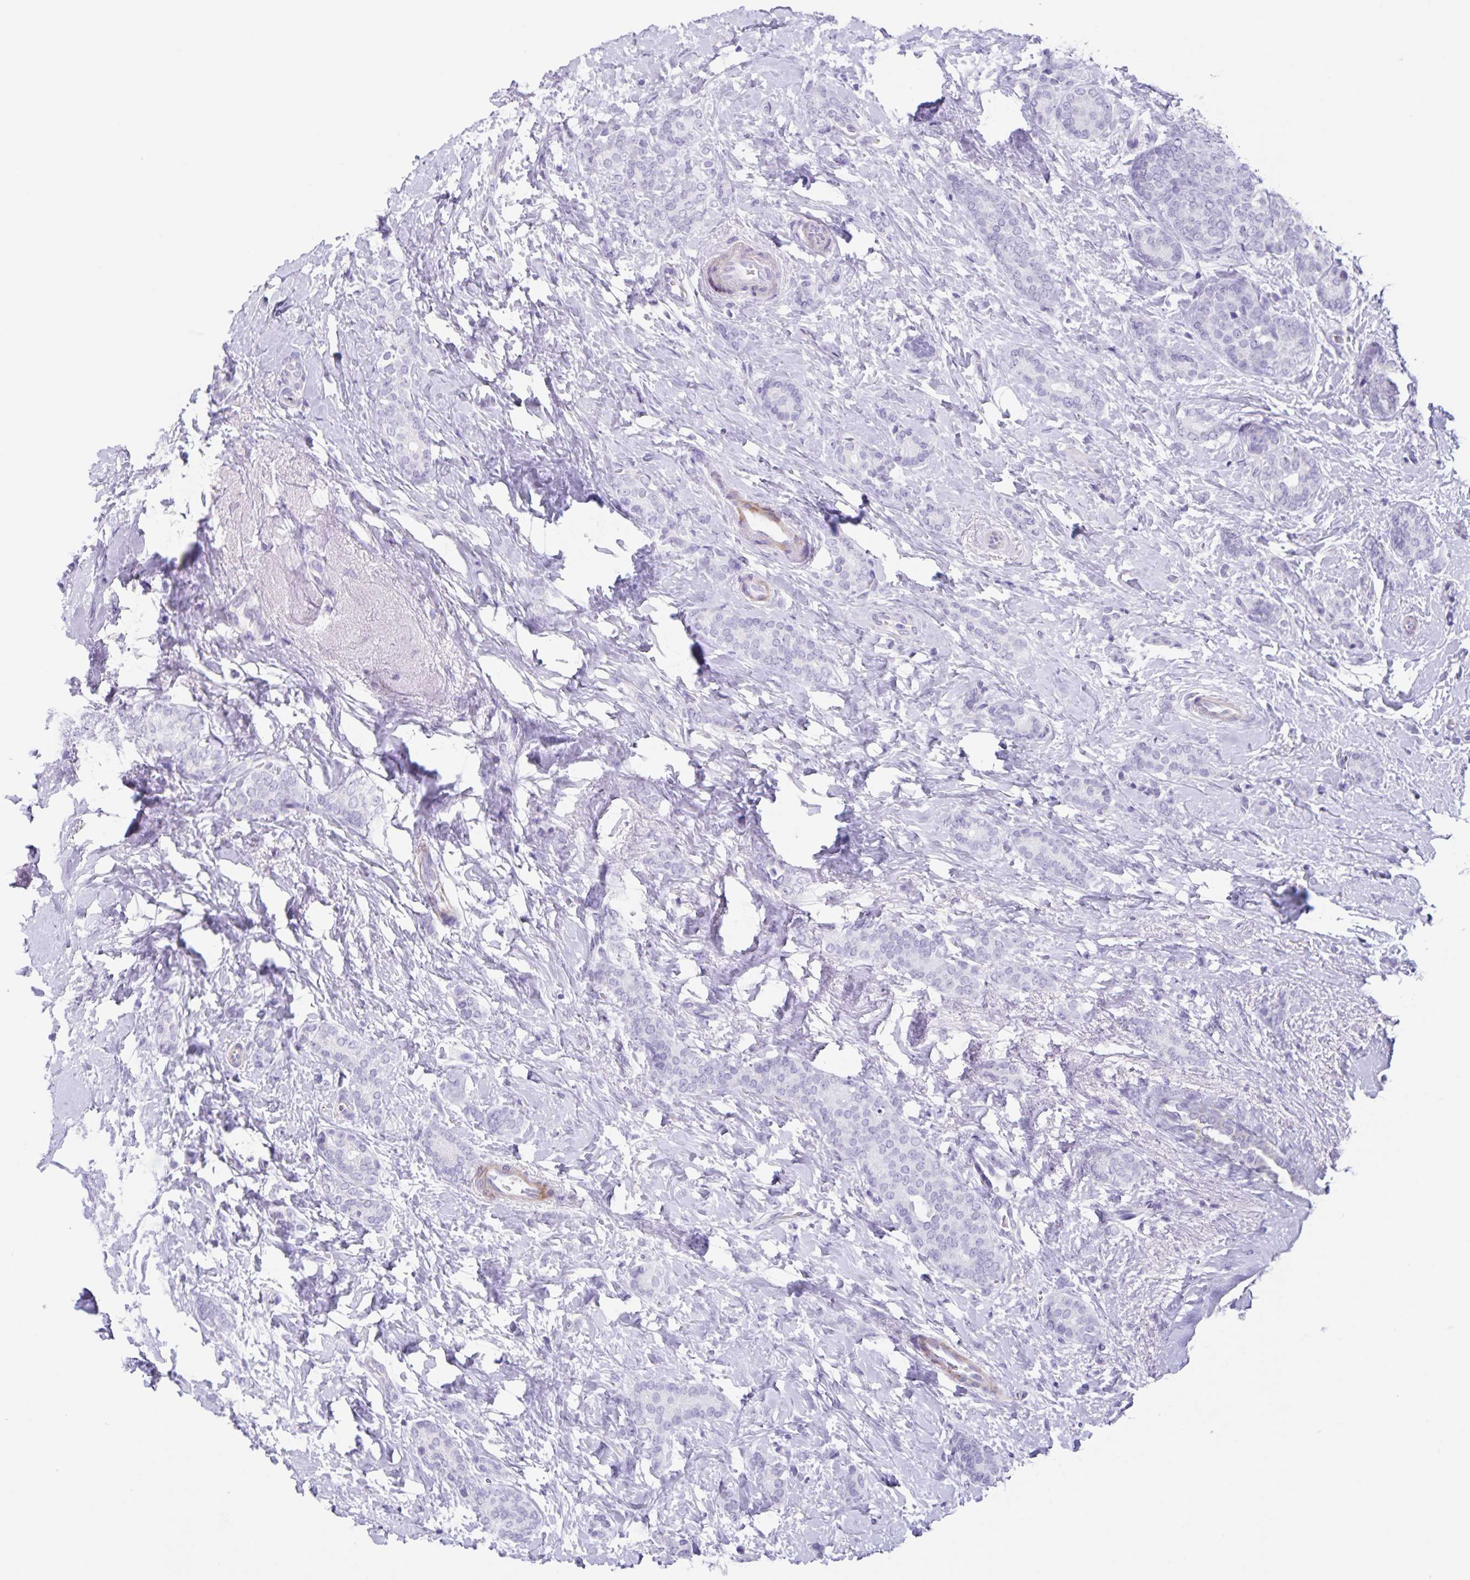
{"staining": {"intensity": "negative", "quantity": "none", "location": "none"}, "tissue": "breast cancer", "cell_type": "Tumor cells", "image_type": "cancer", "snomed": [{"axis": "morphology", "description": "Normal tissue, NOS"}, {"axis": "morphology", "description": "Duct carcinoma"}, {"axis": "topography", "description": "Breast"}], "caption": "There is no significant staining in tumor cells of breast cancer.", "gene": "C11orf42", "patient": {"sex": "female", "age": 77}}